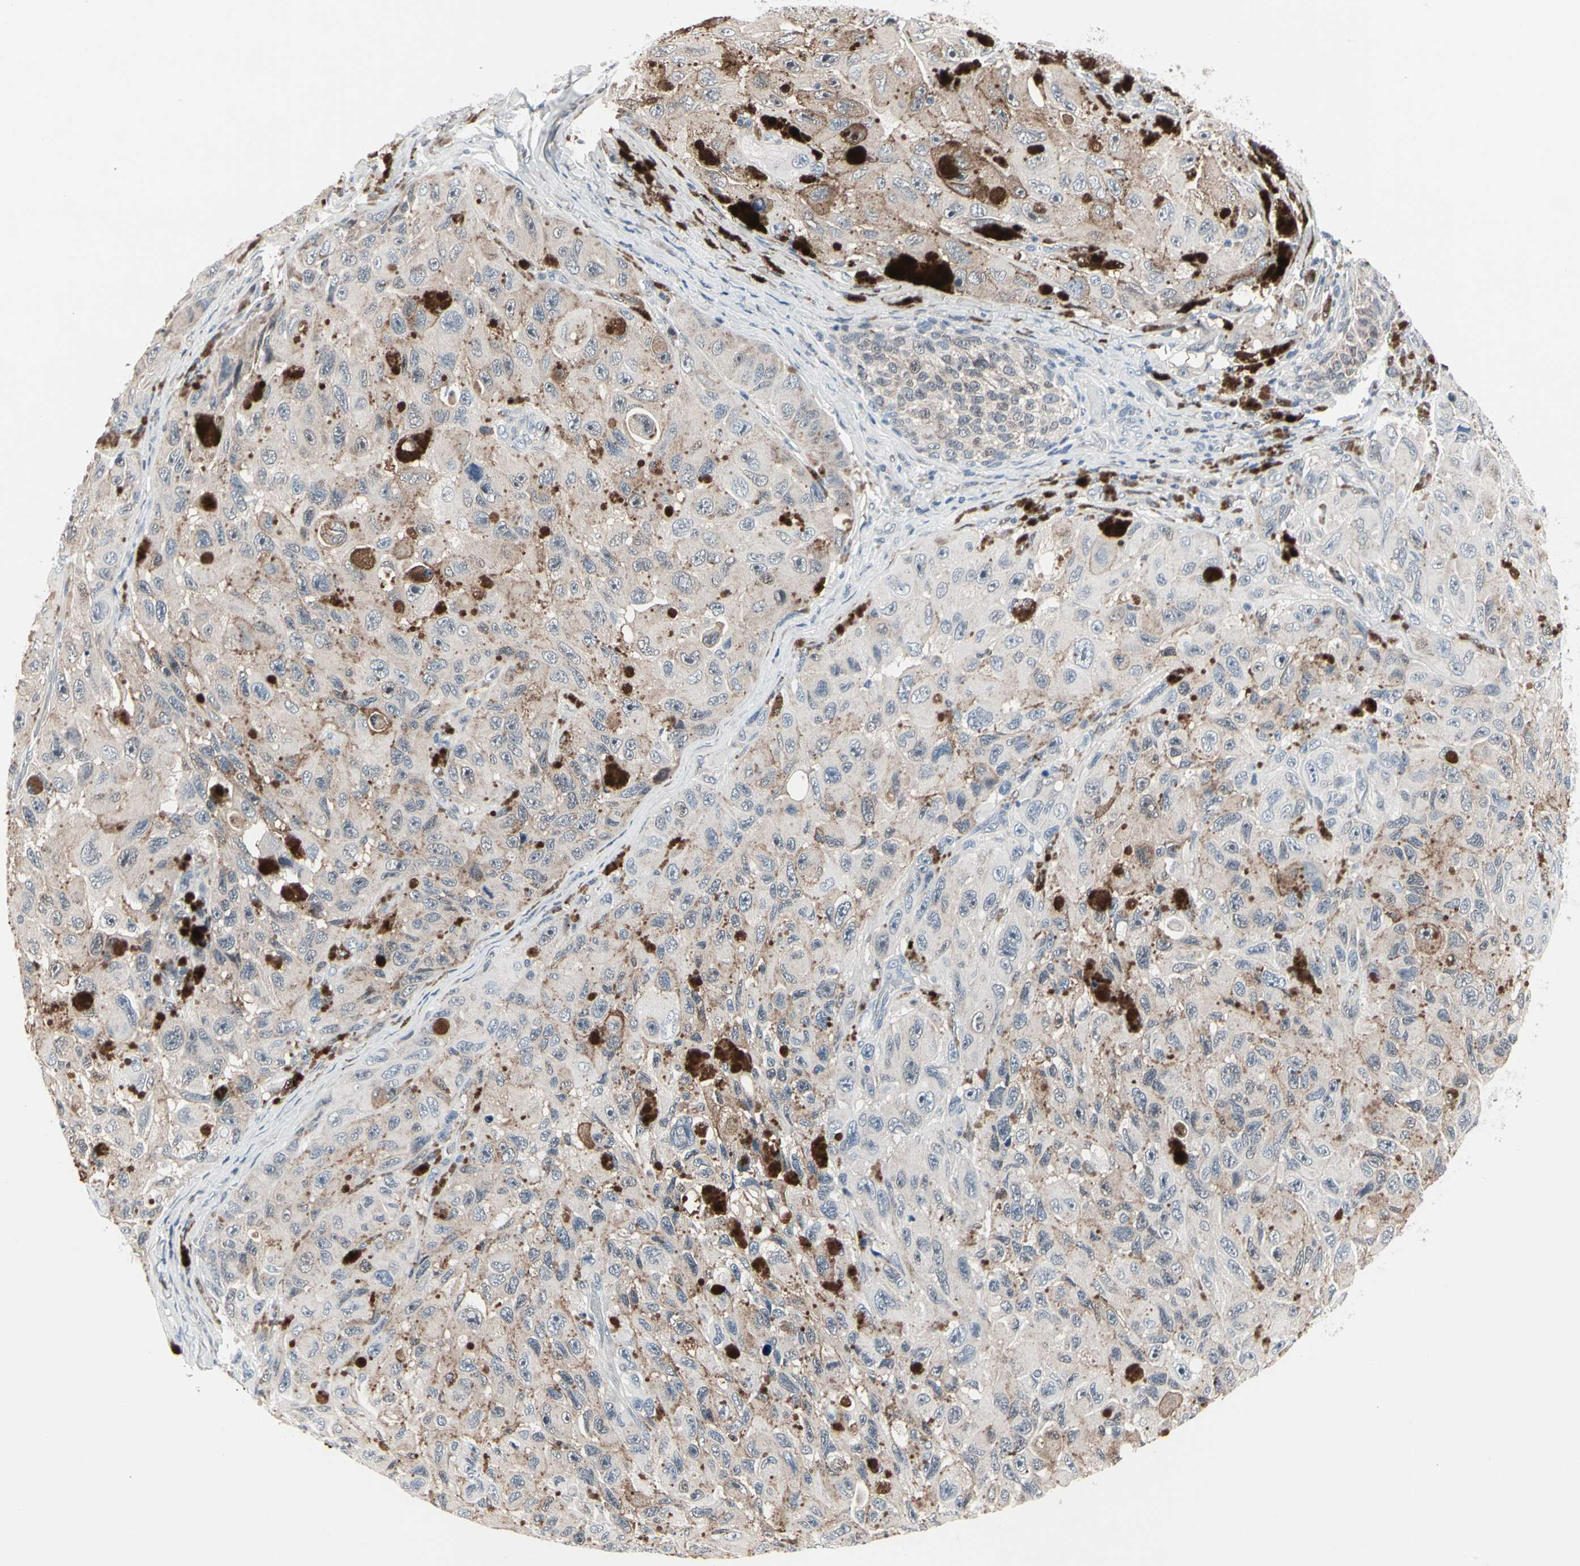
{"staining": {"intensity": "weak", "quantity": "25%-75%", "location": "cytoplasmic/membranous"}, "tissue": "melanoma", "cell_type": "Tumor cells", "image_type": "cancer", "snomed": [{"axis": "morphology", "description": "Malignant melanoma, NOS"}, {"axis": "topography", "description": "Skin"}], "caption": "Malignant melanoma stained with immunohistochemistry (IHC) reveals weak cytoplasmic/membranous staining in about 25%-75% of tumor cells.", "gene": "TXN", "patient": {"sex": "female", "age": 73}}